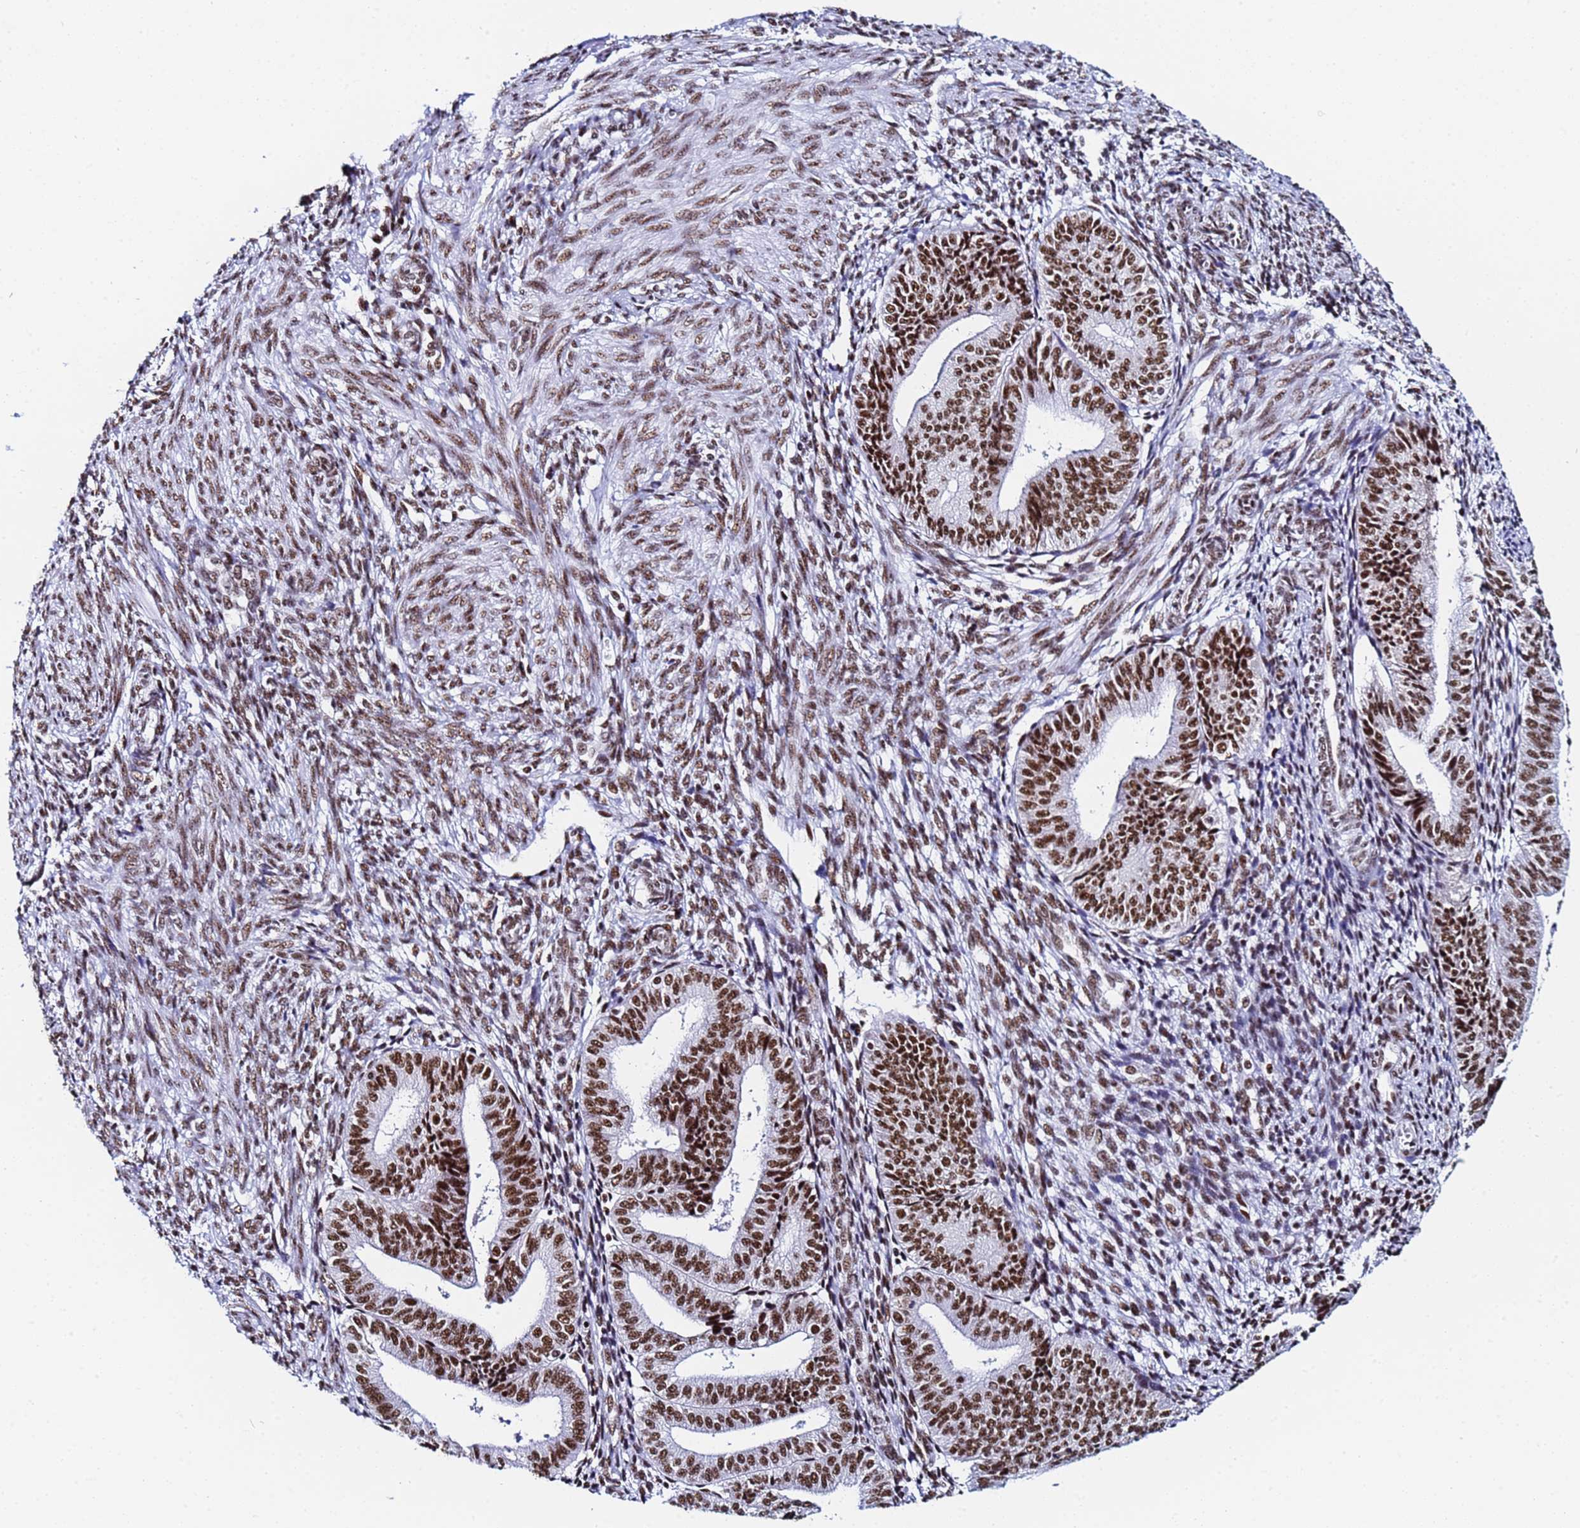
{"staining": {"intensity": "moderate", "quantity": ">75%", "location": "nuclear"}, "tissue": "endometrium", "cell_type": "Cells in endometrial stroma", "image_type": "normal", "snomed": [{"axis": "morphology", "description": "Normal tissue, NOS"}, {"axis": "topography", "description": "Endometrium"}], "caption": "IHC photomicrograph of normal endometrium: endometrium stained using immunohistochemistry shows medium levels of moderate protein expression localized specifically in the nuclear of cells in endometrial stroma, appearing as a nuclear brown color.", "gene": "SNRPA1", "patient": {"sex": "female", "age": 34}}